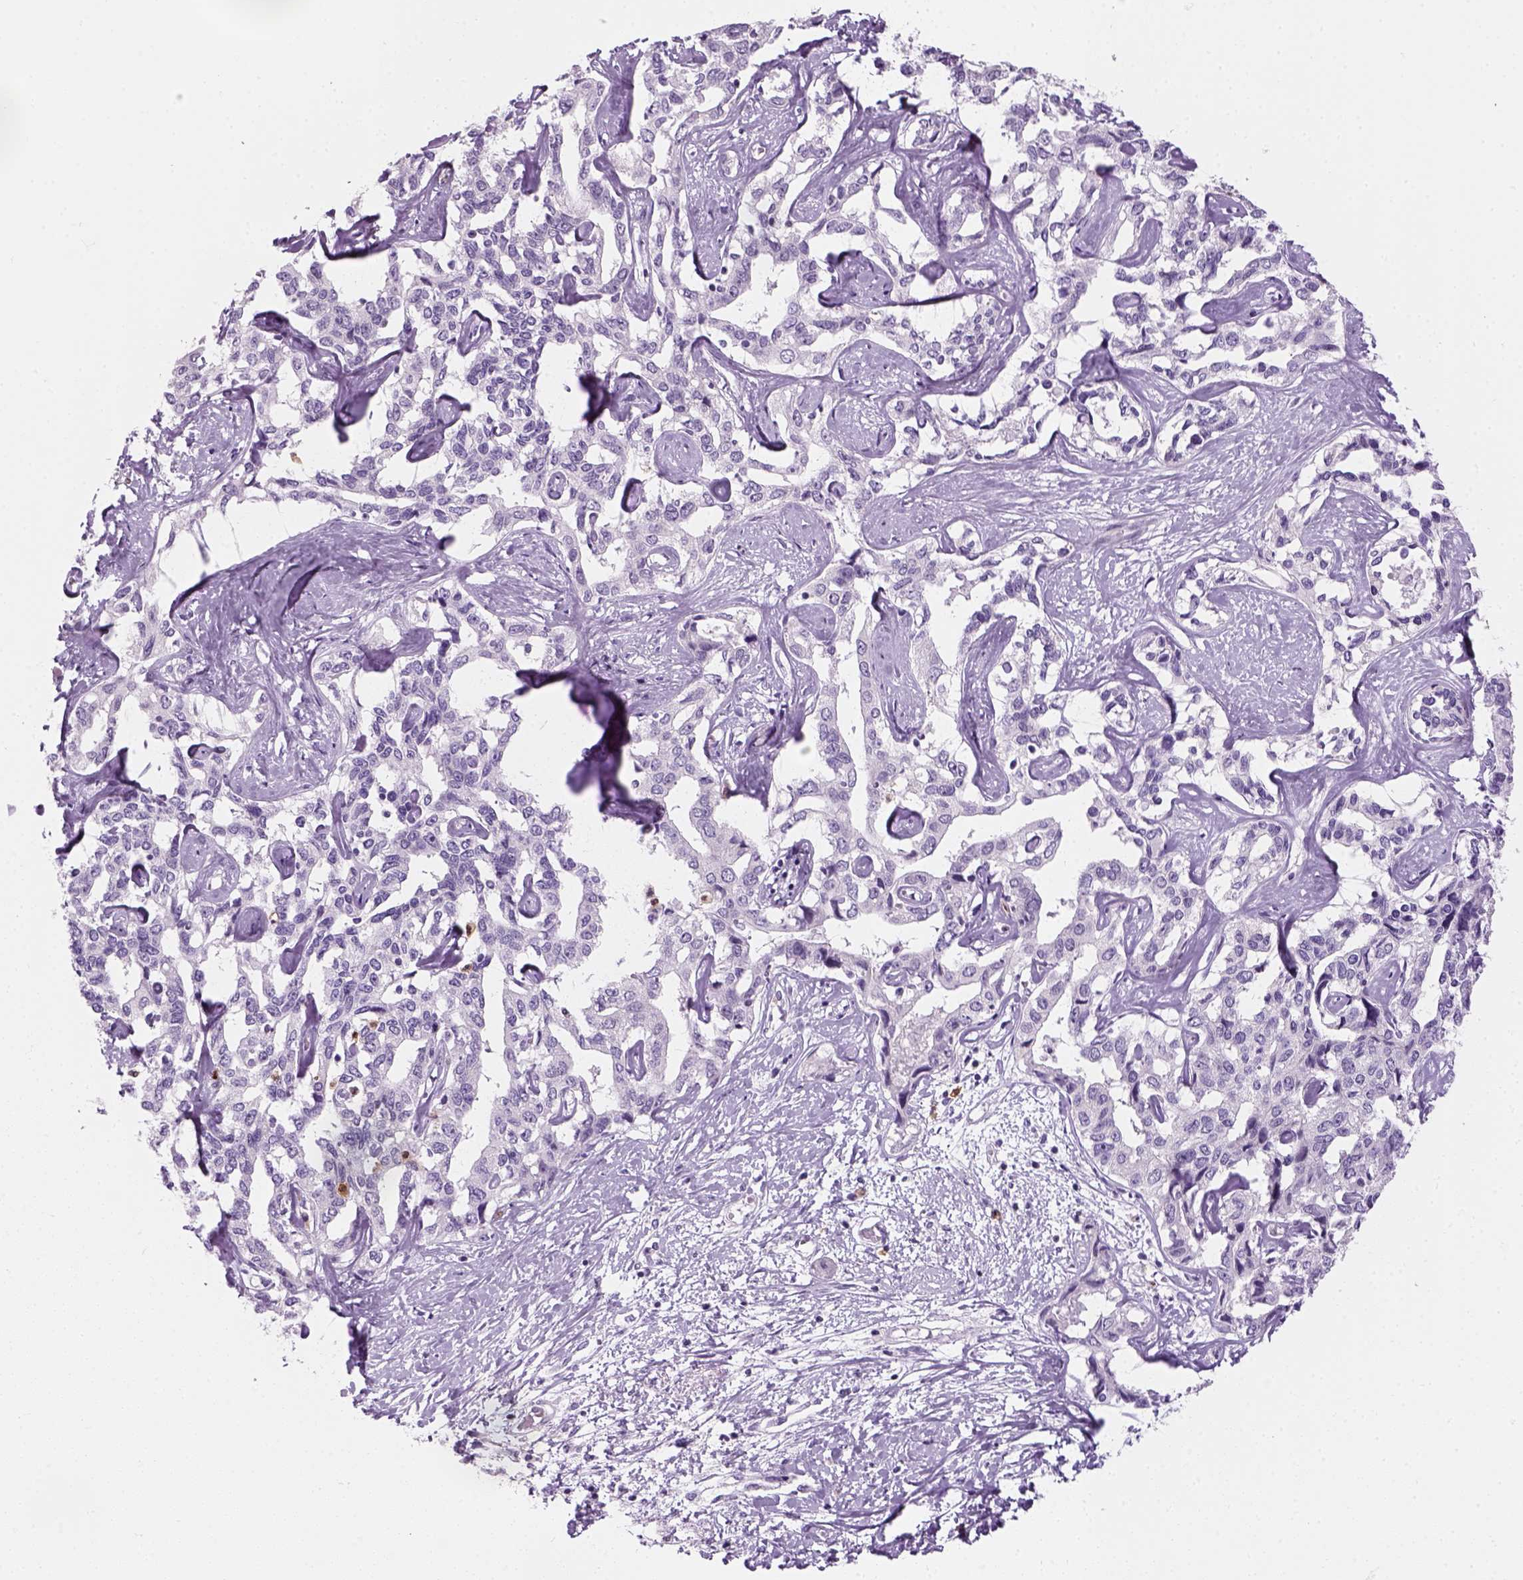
{"staining": {"intensity": "negative", "quantity": "none", "location": "none"}, "tissue": "liver cancer", "cell_type": "Tumor cells", "image_type": "cancer", "snomed": [{"axis": "morphology", "description": "Cholangiocarcinoma"}, {"axis": "topography", "description": "Liver"}], "caption": "High power microscopy histopathology image of an immunohistochemistry (IHC) image of cholangiocarcinoma (liver), revealing no significant expression in tumor cells.", "gene": "IL4", "patient": {"sex": "male", "age": 59}}